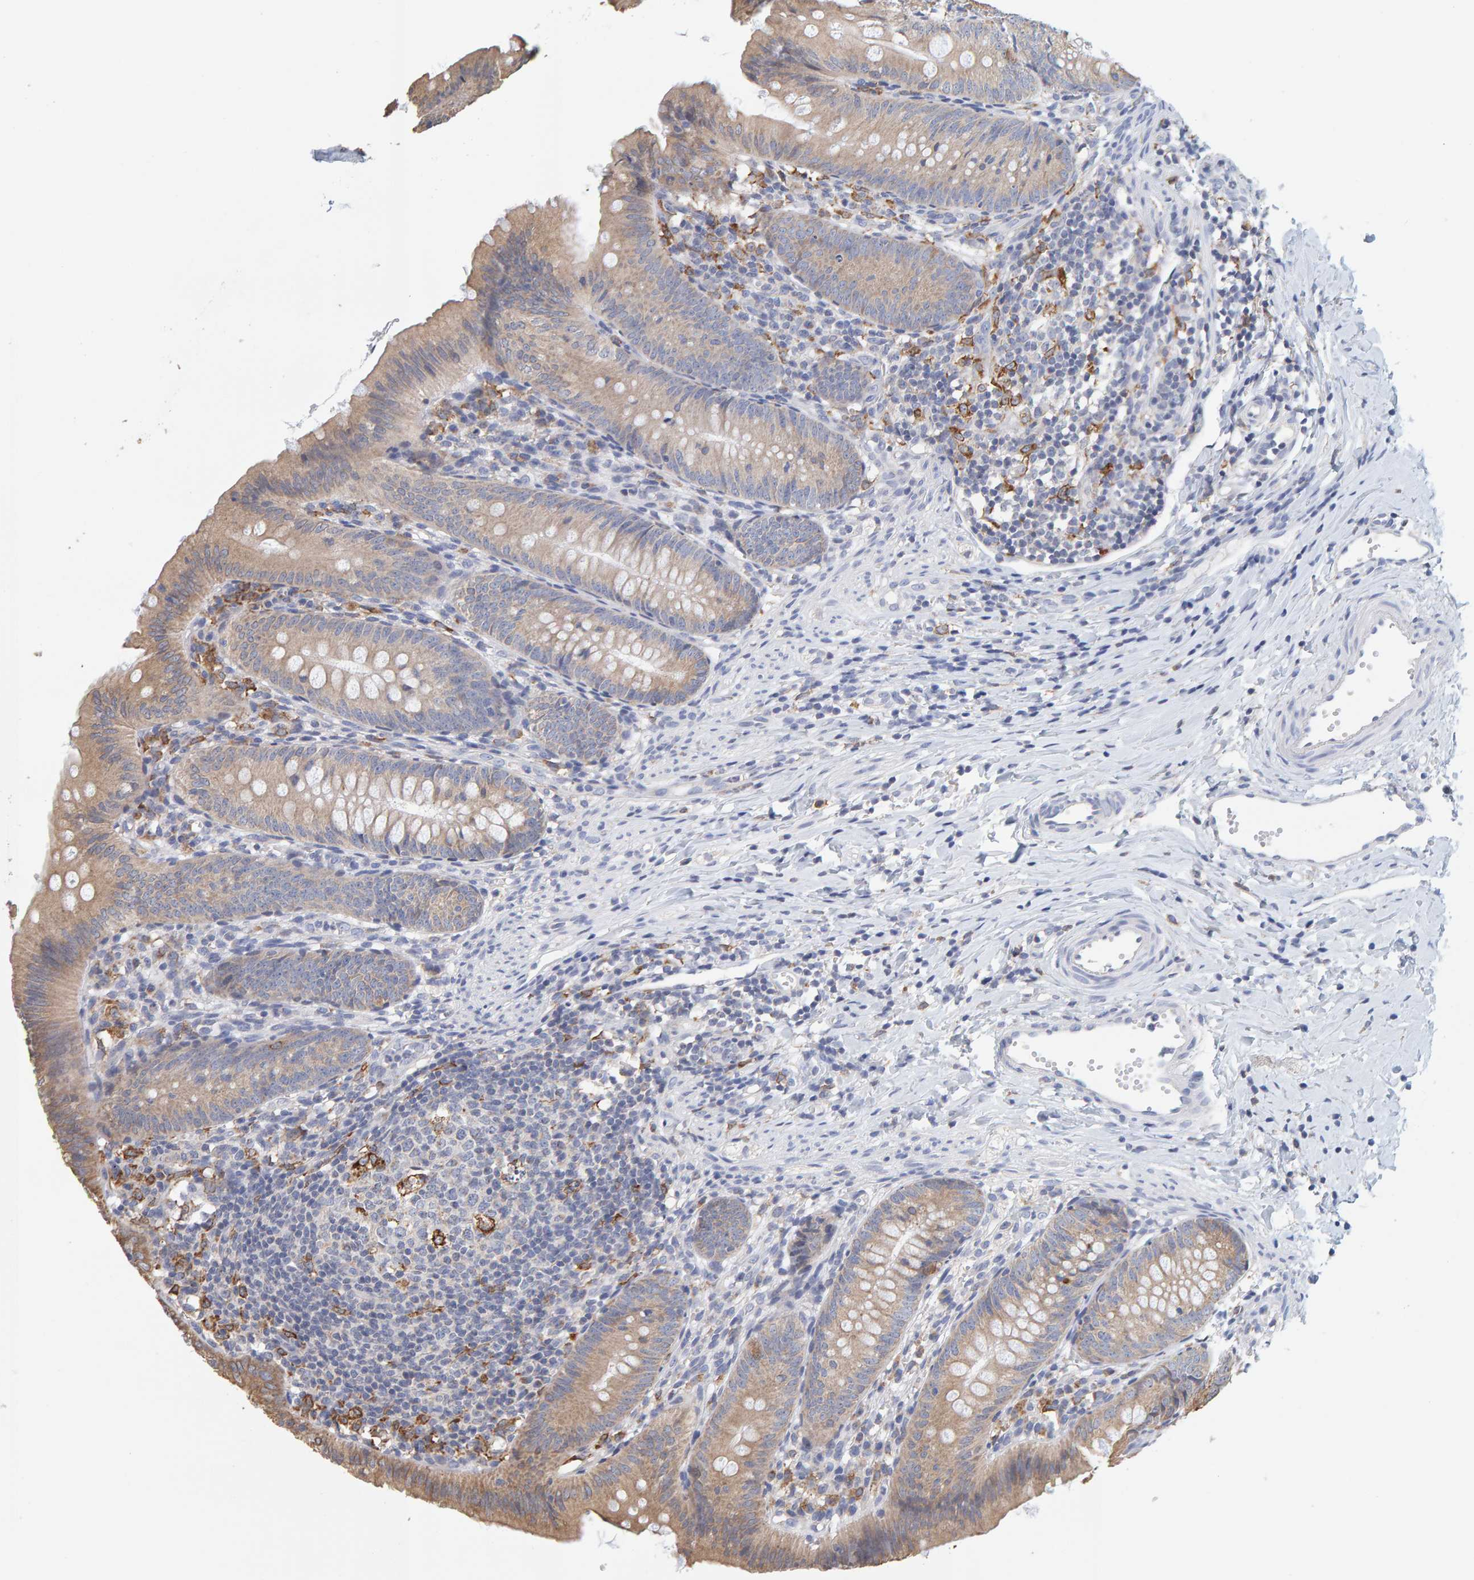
{"staining": {"intensity": "moderate", "quantity": "25%-75%", "location": "cytoplasmic/membranous"}, "tissue": "appendix", "cell_type": "Glandular cells", "image_type": "normal", "snomed": [{"axis": "morphology", "description": "Normal tissue, NOS"}, {"axis": "topography", "description": "Appendix"}], "caption": "Immunohistochemistry micrograph of normal appendix: appendix stained using immunohistochemistry shows medium levels of moderate protein expression localized specifically in the cytoplasmic/membranous of glandular cells, appearing as a cytoplasmic/membranous brown color.", "gene": "SGPL1", "patient": {"sex": "male", "age": 1}}